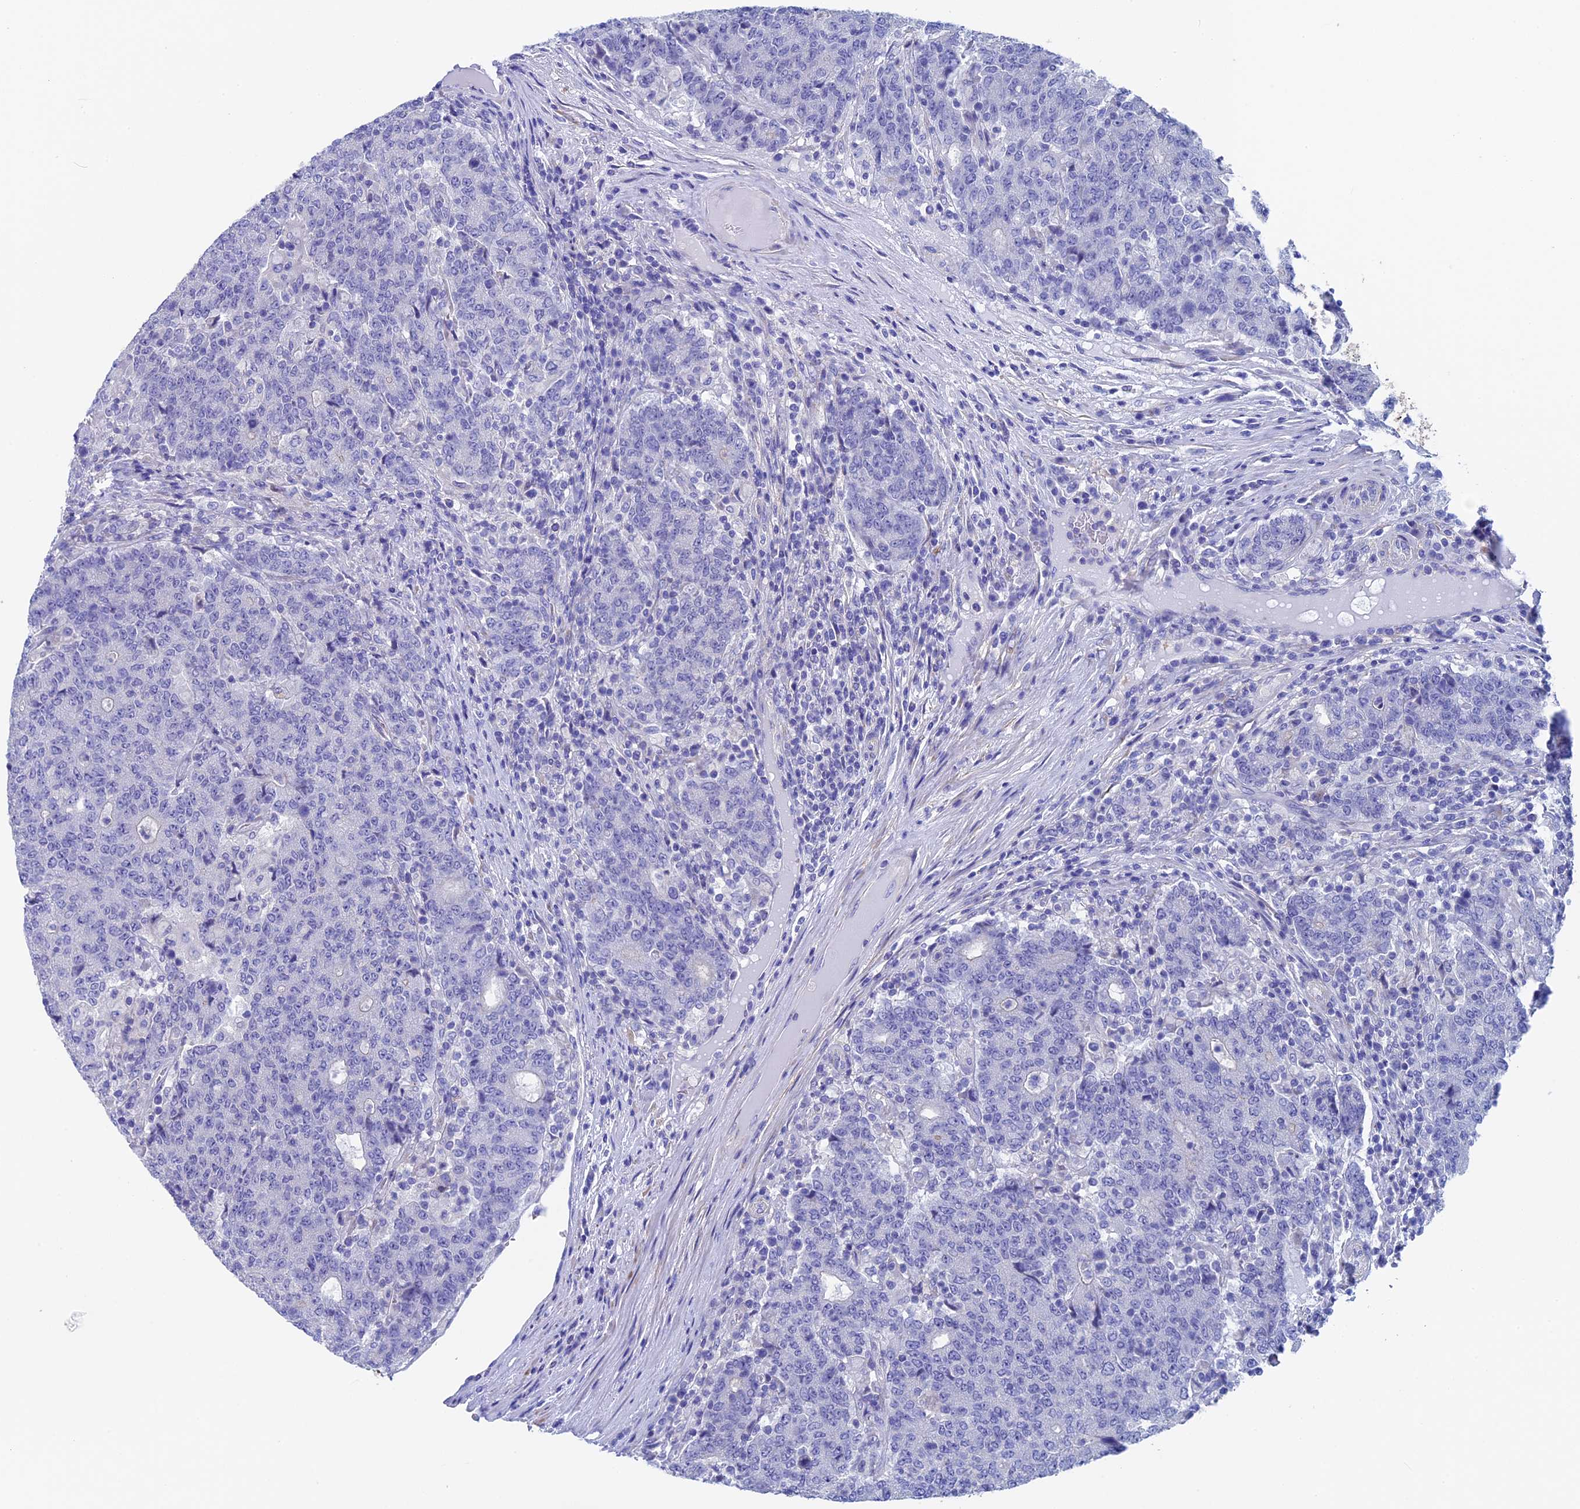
{"staining": {"intensity": "negative", "quantity": "none", "location": "none"}, "tissue": "colorectal cancer", "cell_type": "Tumor cells", "image_type": "cancer", "snomed": [{"axis": "morphology", "description": "Adenocarcinoma, NOS"}, {"axis": "topography", "description": "Colon"}], "caption": "A micrograph of human colorectal cancer (adenocarcinoma) is negative for staining in tumor cells. (DAB immunohistochemistry (IHC), high magnification).", "gene": "ADH7", "patient": {"sex": "female", "age": 75}}